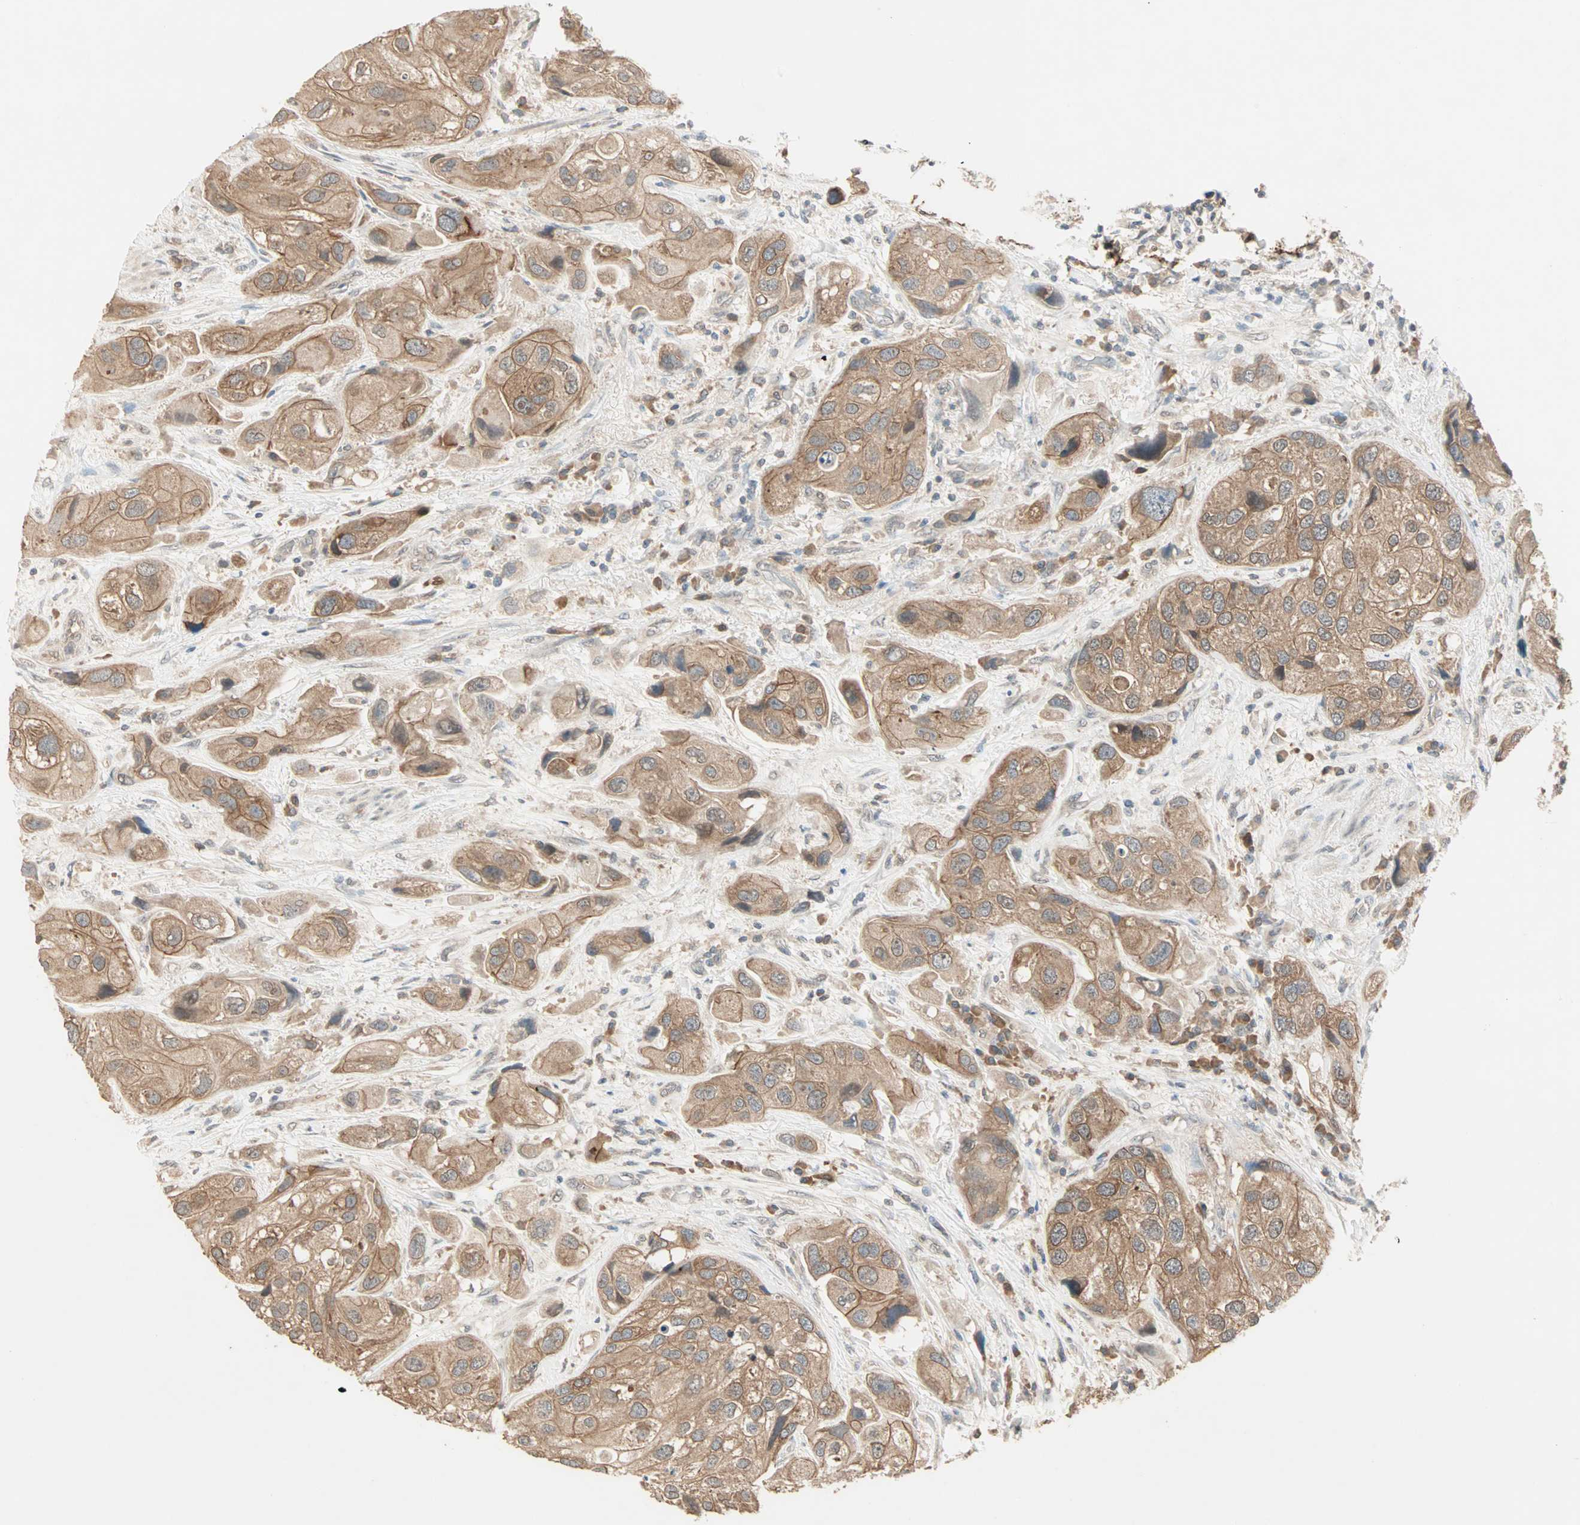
{"staining": {"intensity": "moderate", "quantity": ">75%", "location": "cytoplasmic/membranous"}, "tissue": "urothelial cancer", "cell_type": "Tumor cells", "image_type": "cancer", "snomed": [{"axis": "morphology", "description": "Urothelial carcinoma, High grade"}, {"axis": "topography", "description": "Urinary bladder"}], "caption": "Urothelial carcinoma (high-grade) tissue shows moderate cytoplasmic/membranous expression in about >75% of tumor cells Ihc stains the protein of interest in brown and the nuclei are stained blue.", "gene": "TTF2", "patient": {"sex": "female", "age": 64}}